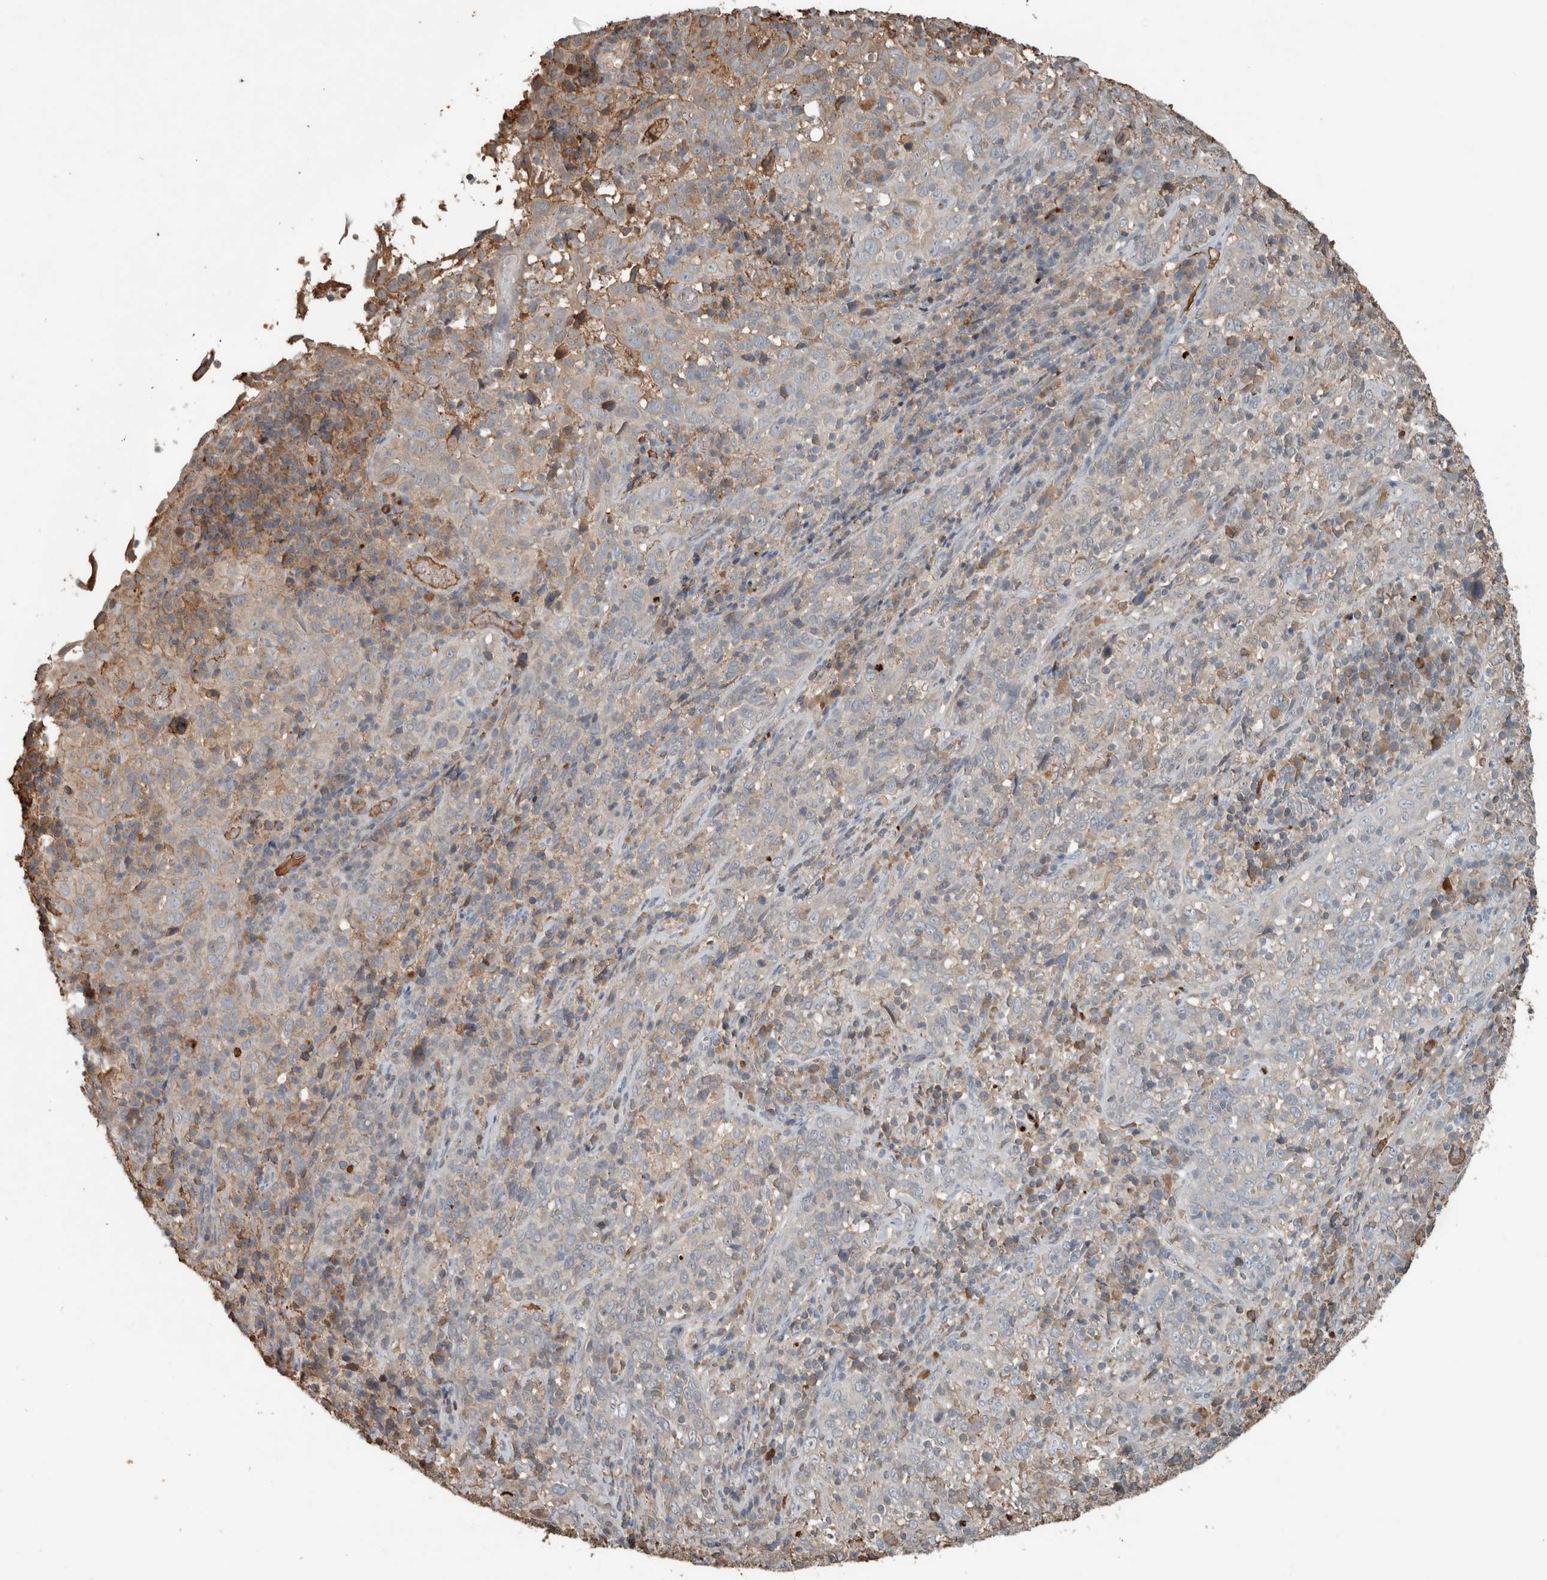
{"staining": {"intensity": "negative", "quantity": "none", "location": "none"}, "tissue": "cervical cancer", "cell_type": "Tumor cells", "image_type": "cancer", "snomed": [{"axis": "morphology", "description": "Squamous cell carcinoma, NOS"}, {"axis": "topography", "description": "Cervix"}], "caption": "High power microscopy photomicrograph of an immunohistochemistry histopathology image of cervical cancer, revealing no significant positivity in tumor cells. (Stains: DAB immunohistochemistry (IHC) with hematoxylin counter stain, Microscopy: brightfield microscopy at high magnification).", "gene": "USP34", "patient": {"sex": "female", "age": 46}}